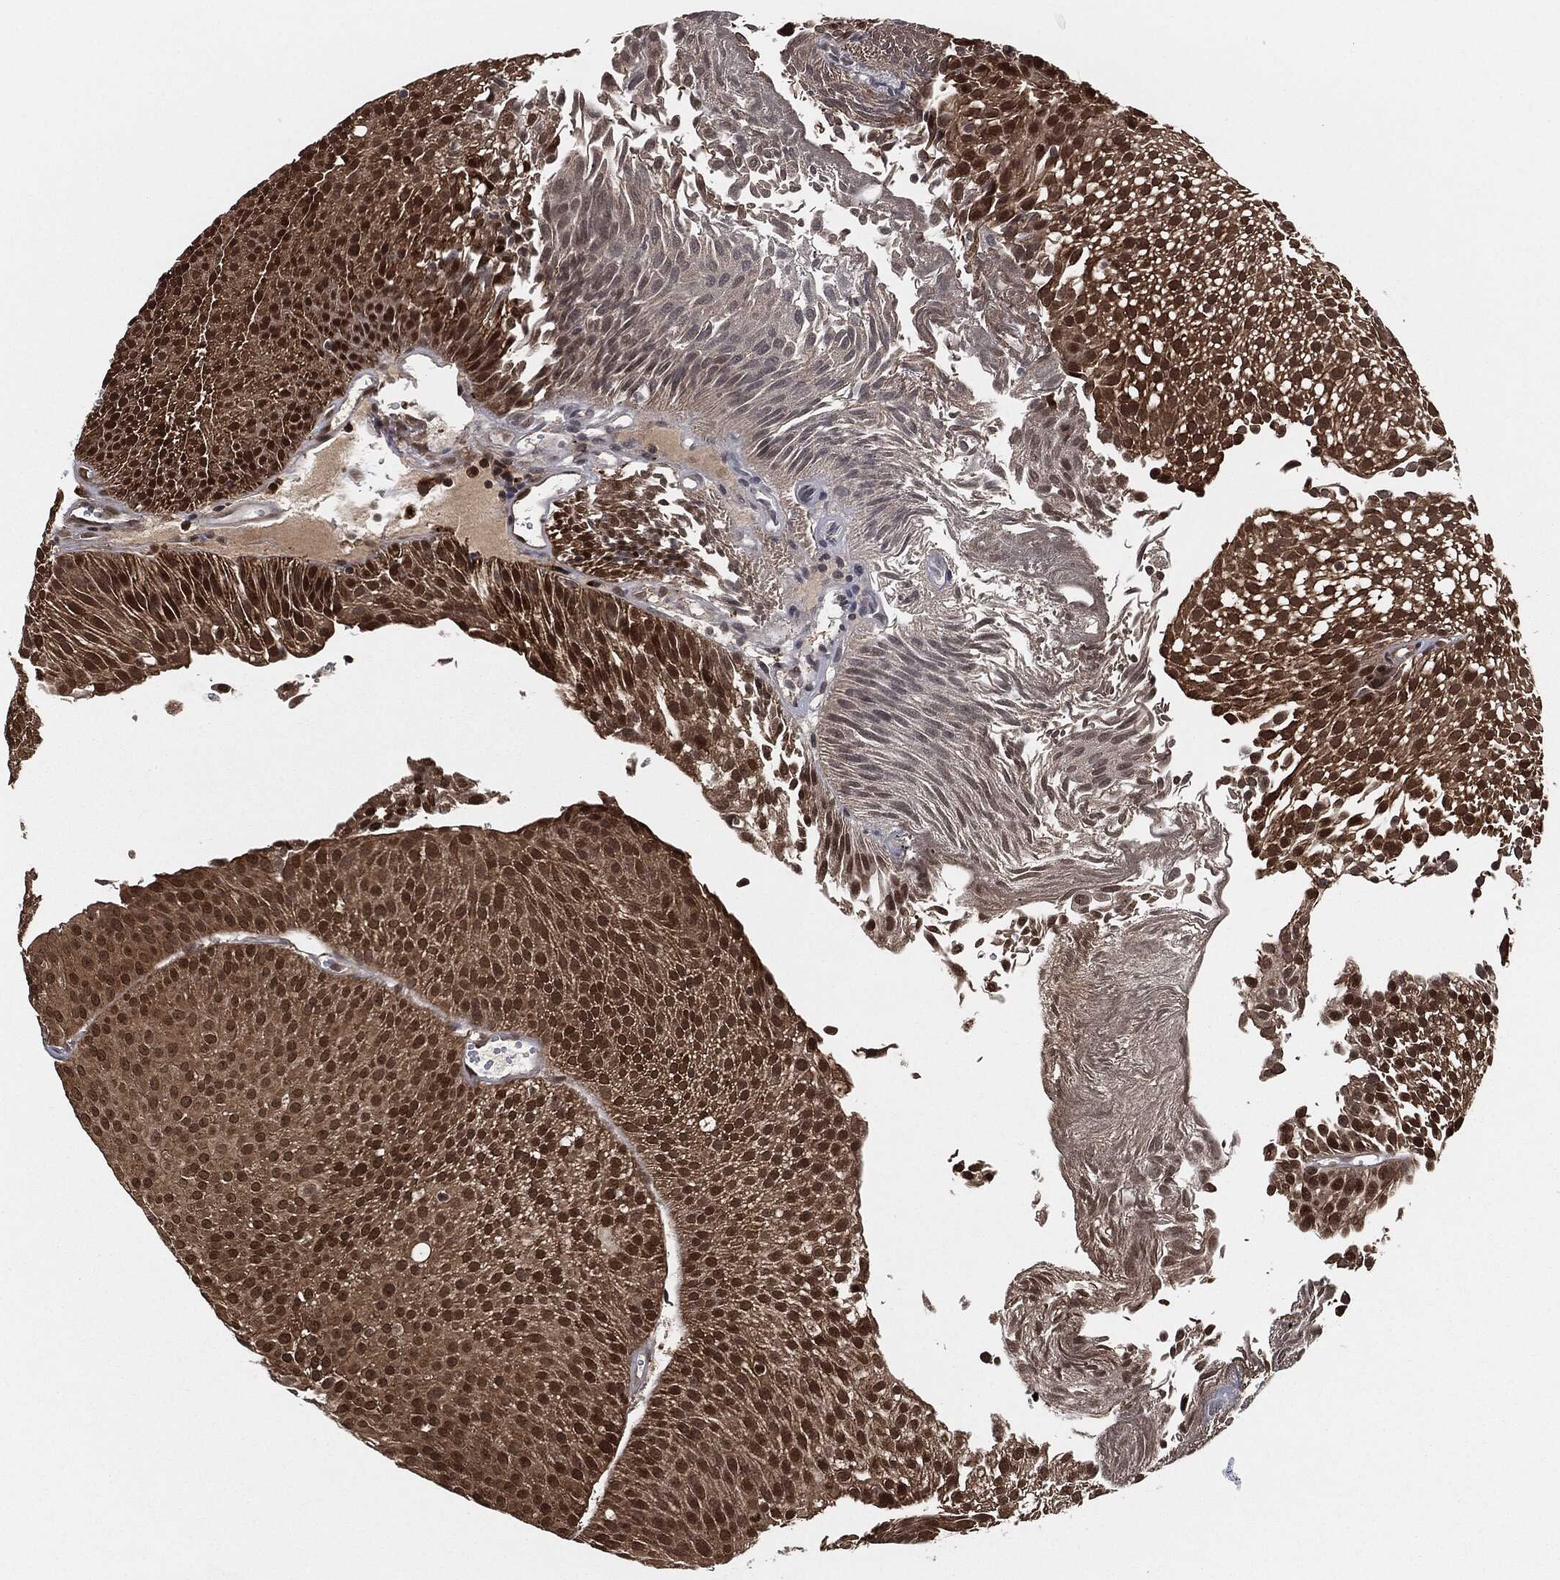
{"staining": {"intensity": "moderate", "quantity": ">75%", "location": "cytoplasmic/membranous,nuclear"}, "tissue": "urothelial cancer", "cell_type": "Tumor cells", "image_type": "cancer", "snomed": [{"axis": "morphology", "description": "Urothelial carcinoma, Low grade"}, {"axis": "topography", "description": "Urinary bladder"}], "caption": "Urothelial cancer stained for a protein (brown) exhibits moderate cytoplasmic/membranous and nuclear positive positivity in approximately >75% of tumor cells.", "gene": "CAPRIN2", "patient": {"sex": "male", "age": 65}}